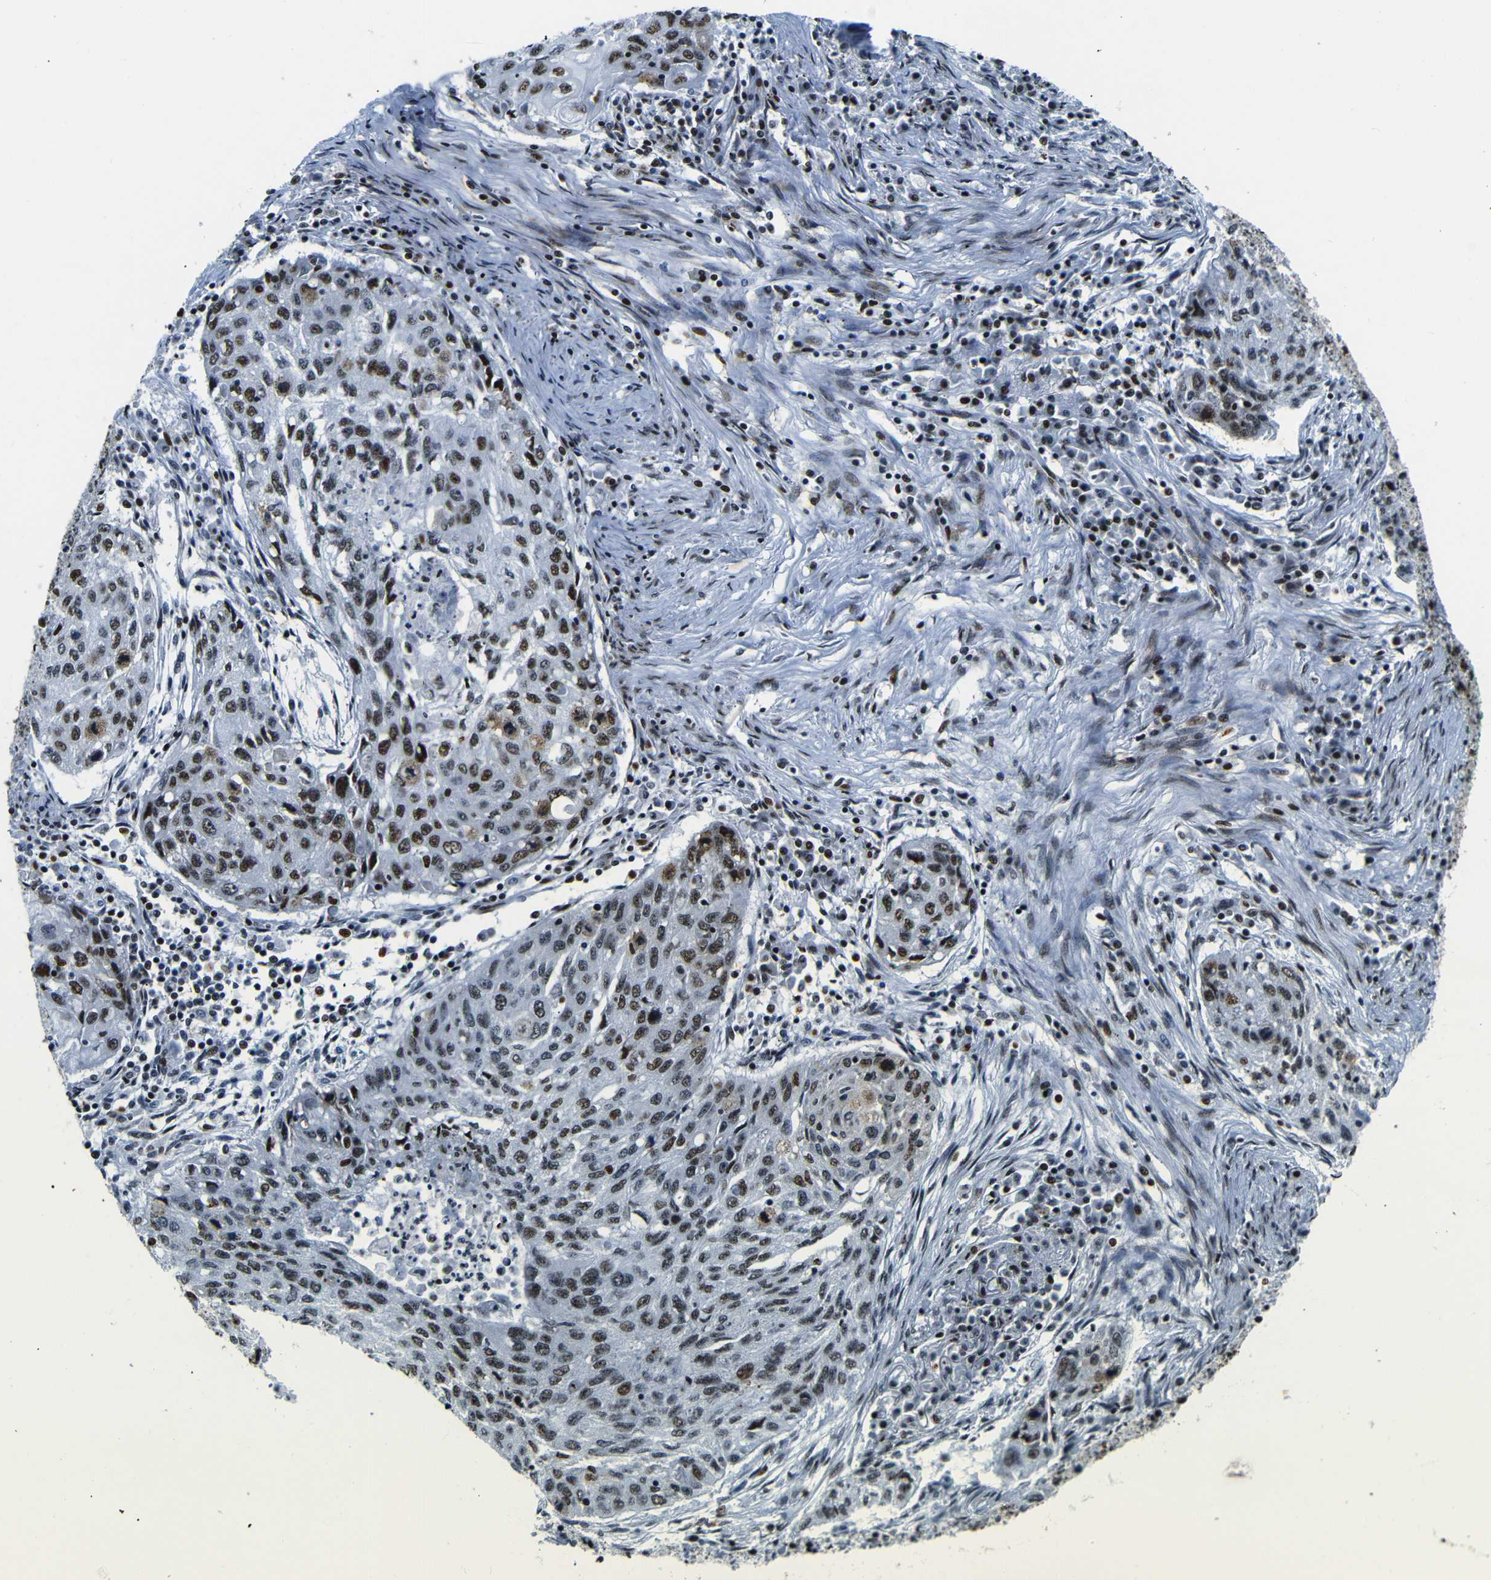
{"staining": {"intensity": "moderate", "quantity": "25%-75%", "location": "nuclear"}, "tissue": "lung cancer", "cell_type": "Tumor cells", "image_type": "cancer", "snomed": [{"axis": "morphology", "description": "Squamous cell carcinoma, NOS"}, {"axis": "topography", "description": "Lung"}], "caption": "Protein staining displays moderate nuclear expression in approximately 25%-75% of tumor cells in squamous cell carcinoma (lung). The protein of interest is shown in brown color, while the nuclei are stained blue.", "gene": "SRSF1", "patient": {"sex": "female", "age": 63}}